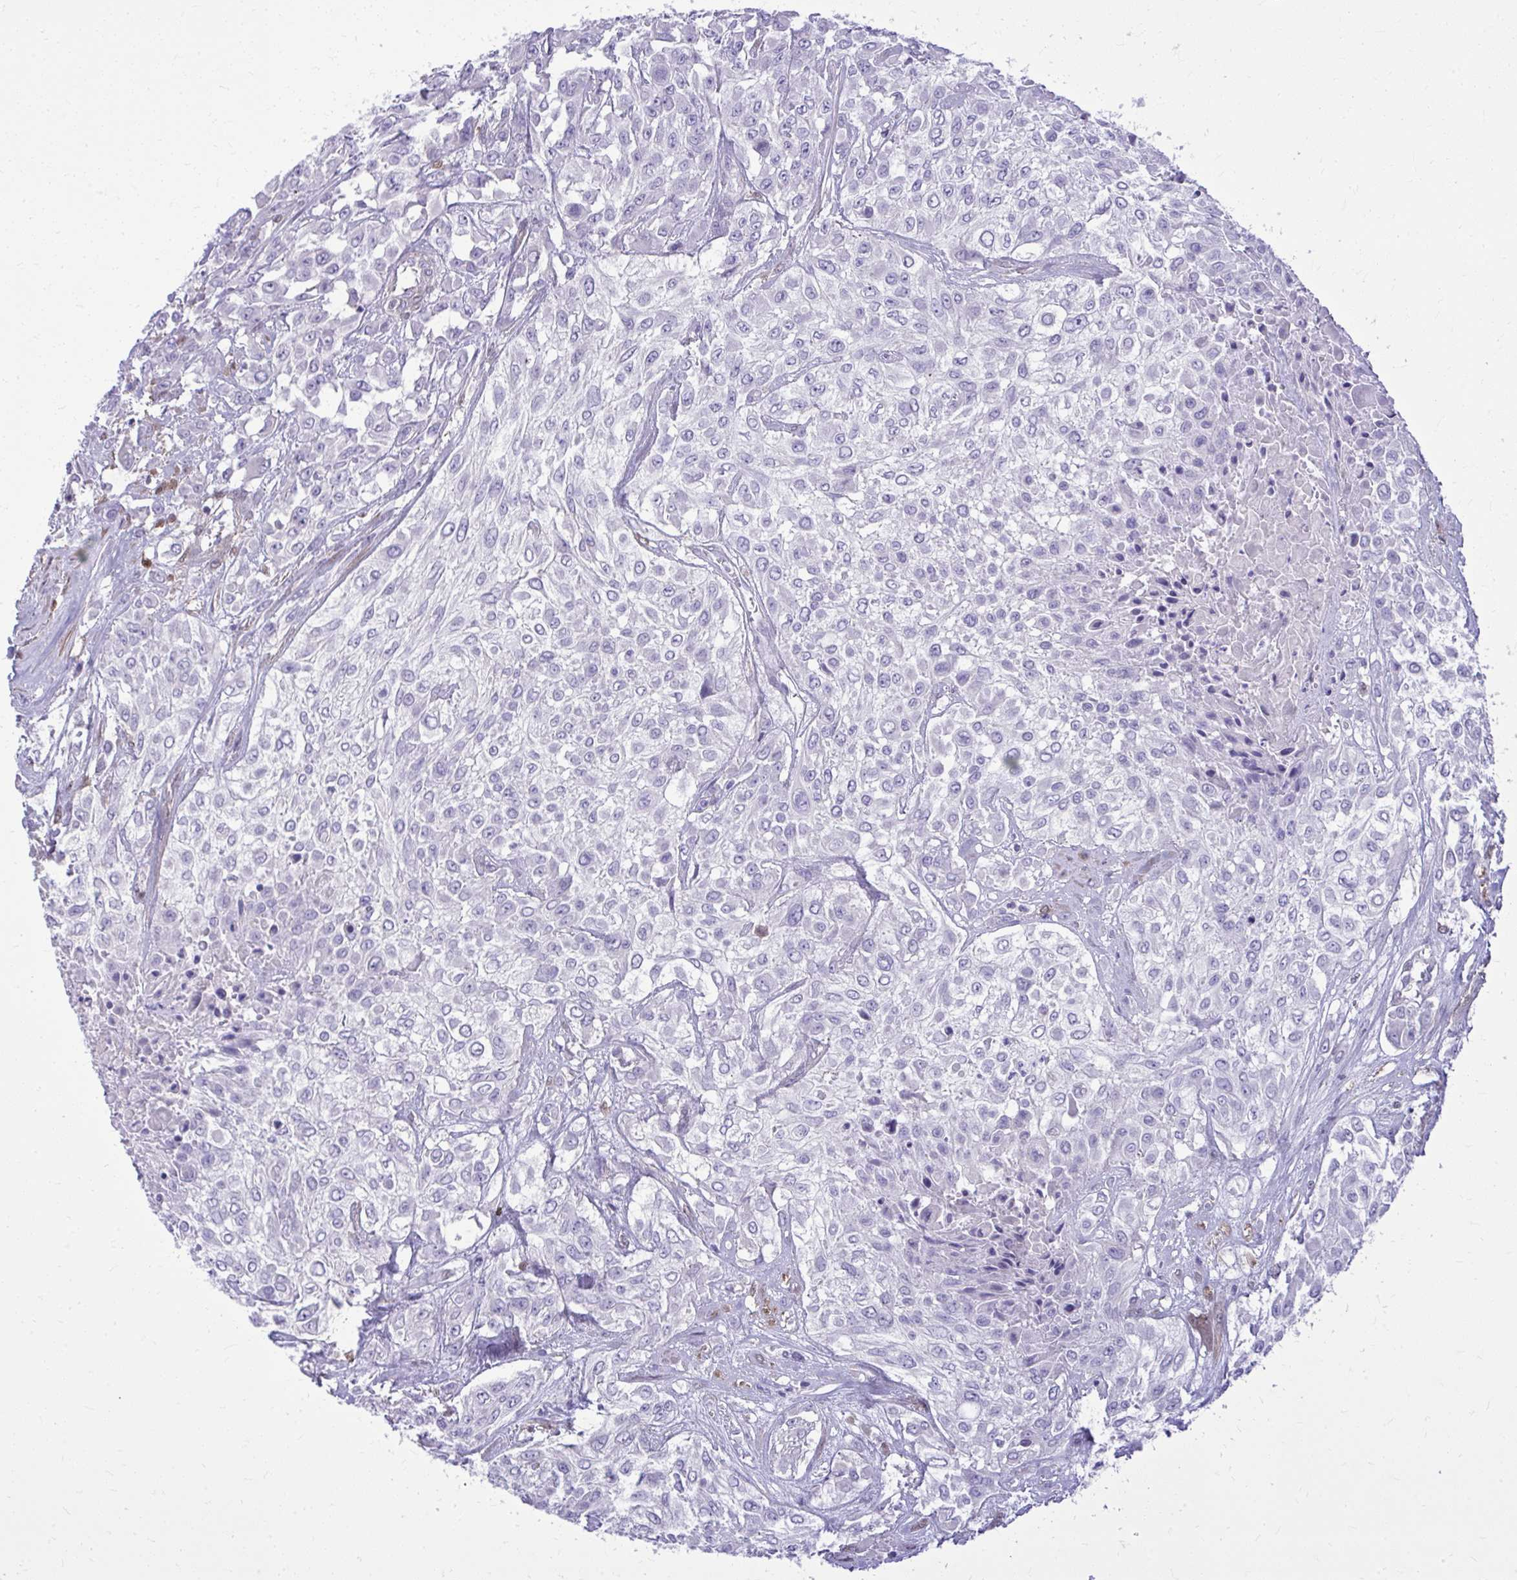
{"staining": {"intensity": "negative", "quantity": "none", "location": "none"}, "tissue": "urothelial cancer", "cell_type": "Tumor cells", "image_type": "cancer", "snomed": [{"axis": "morphology", "description": "Urothelial carcinoma, High grade"}, {"axis": "topography", "description": "Urinary bladder"}], "caption": "A high-resolution image shows immunohistochemistry staining of urothelial carcinoma (high-grade), which displays no significant positivity in tumor cells.", "gene": "NNMT", "patient": {"sex": "male", "age": 57}}